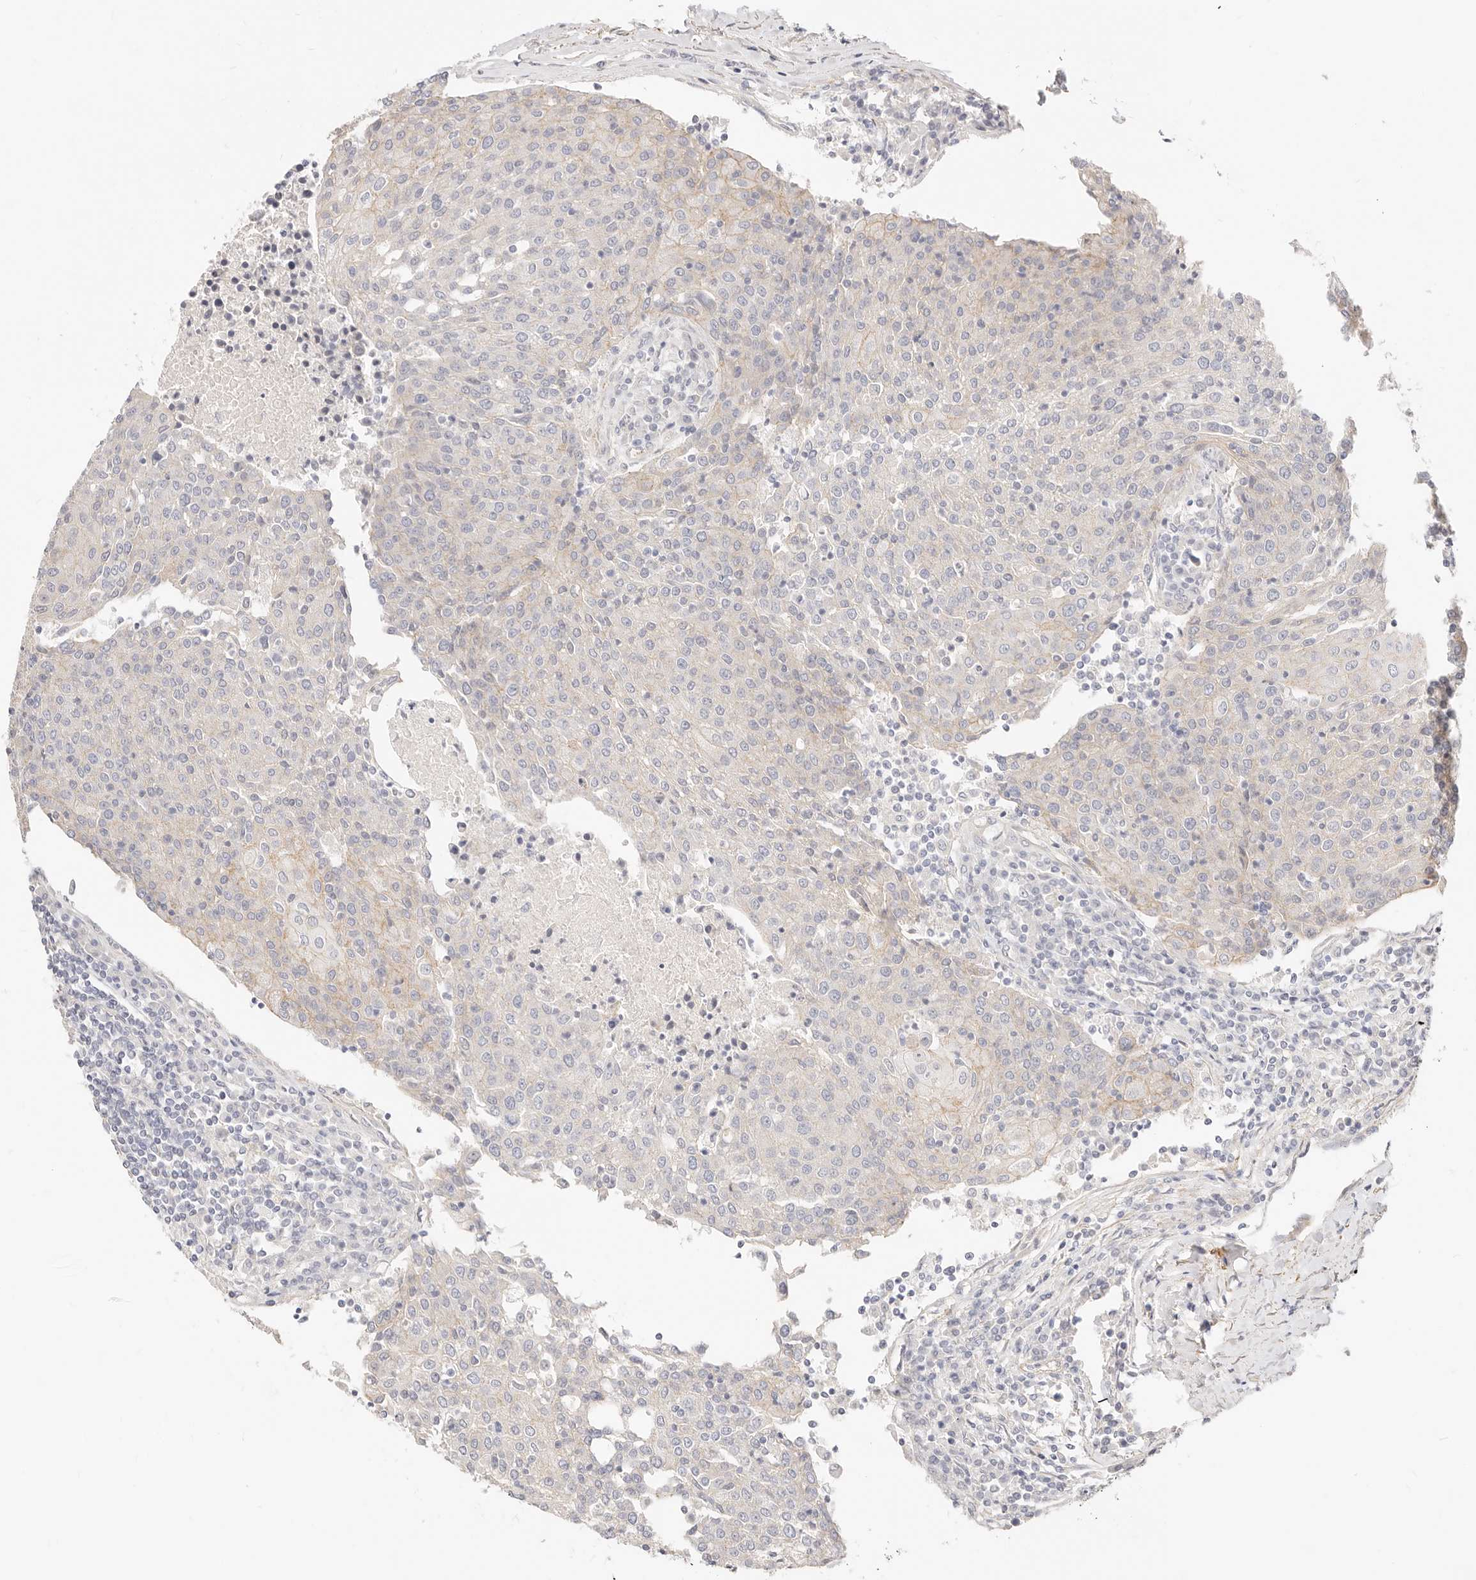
{"staining": {"intensity": "weak", "quantity": "<25%", "location": "cytoplasmic/membranous"}, "tissue": "urothelial cancer", "cell_type": "Tumor cells", "image_type": "cancer", "snomed": [{"axis": "morphology", "description": "Urothelial carcinoma, High grade"}, {"axis": "topography", "description": "Urinary bladder"}], "caption": "DAB (3,3'-diaminobenzidine) immunohistochemical staining of human urothelial cancer displays no significant positivity in tumor cells.", "gene": "UBXN10", "patient": {"sex": "female", "age": 85}}